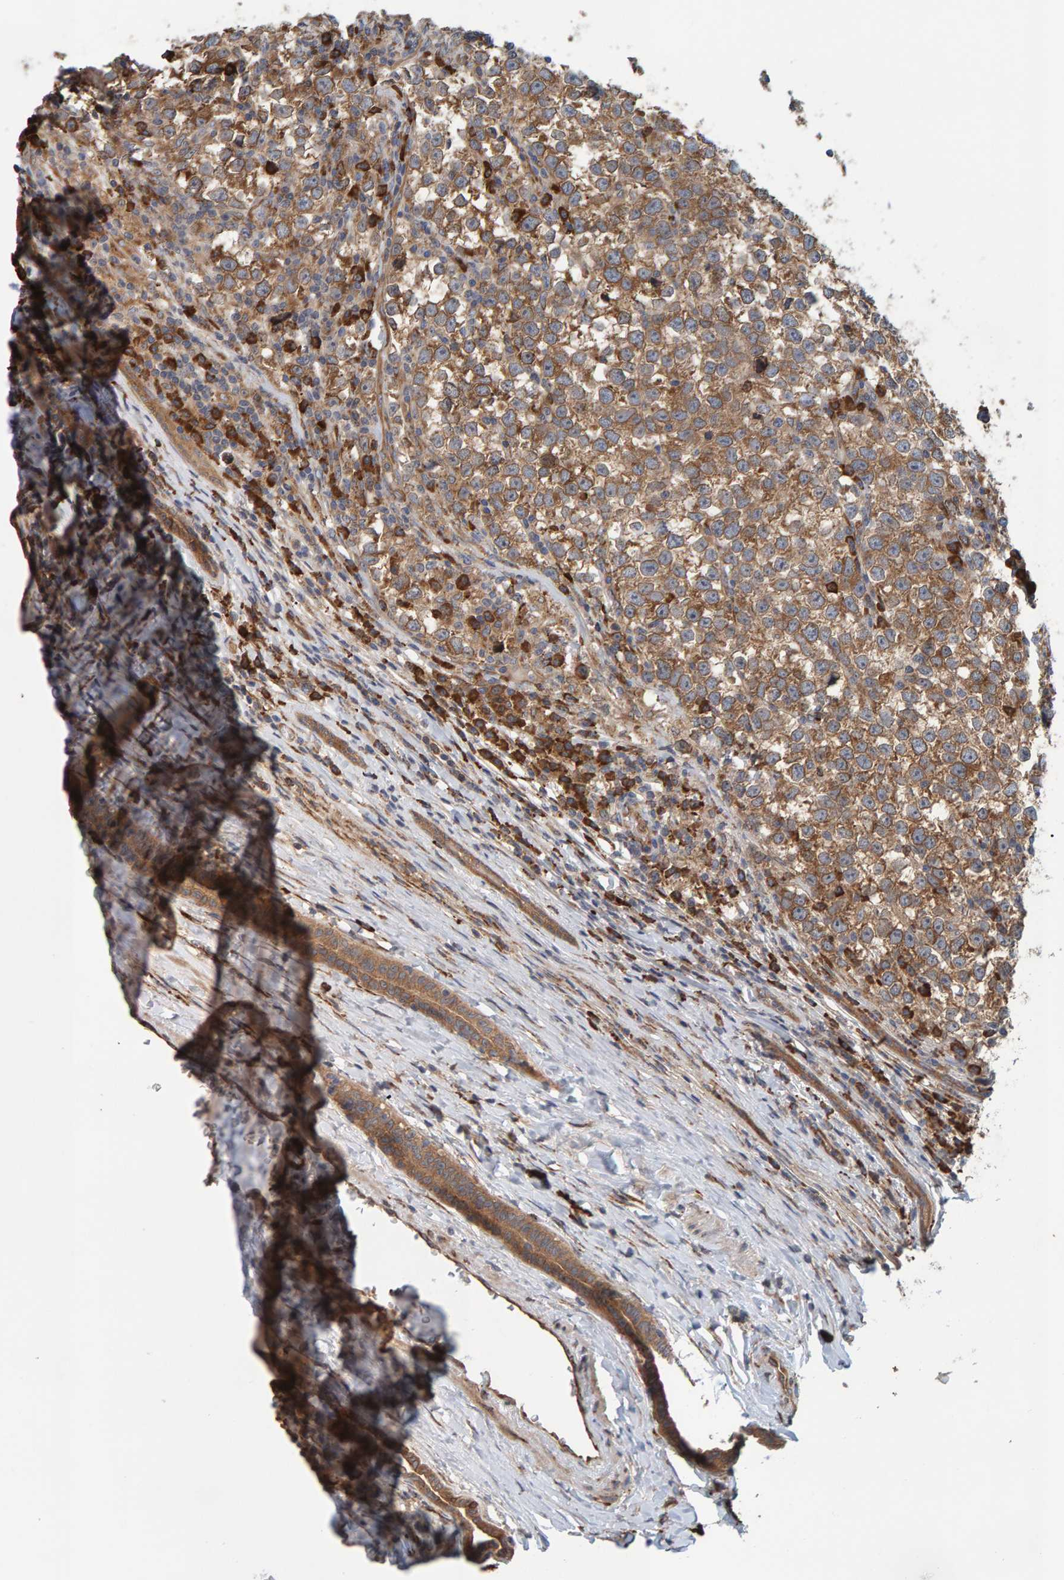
{"staining": {"intensity": "moderate", "quantity": ">75%", "location": "cytoplasmic/membranous"}, "tissue": "testis cancer", "cell_type": "Tumor cells", "image_type": "cancer", "snomed": [{"axis": "morphology", "description": "Normal tissue, NOS"}, {"axis": "morphology", "description": "Seminoma, NOS"}, {"axis": "topography", "description": "Testis"}], "caption": "Protein staining reveals moderate cytoplasmic/membranous positivity in about >75% of tumor cells in seminoma (testis). (Stains: DAB in brown, nuclei in blue, Microscopy: brightfield microscopy at high magnification).", "gene": "BAIAP2", "patient": {"sex": "male", "age": 43}}